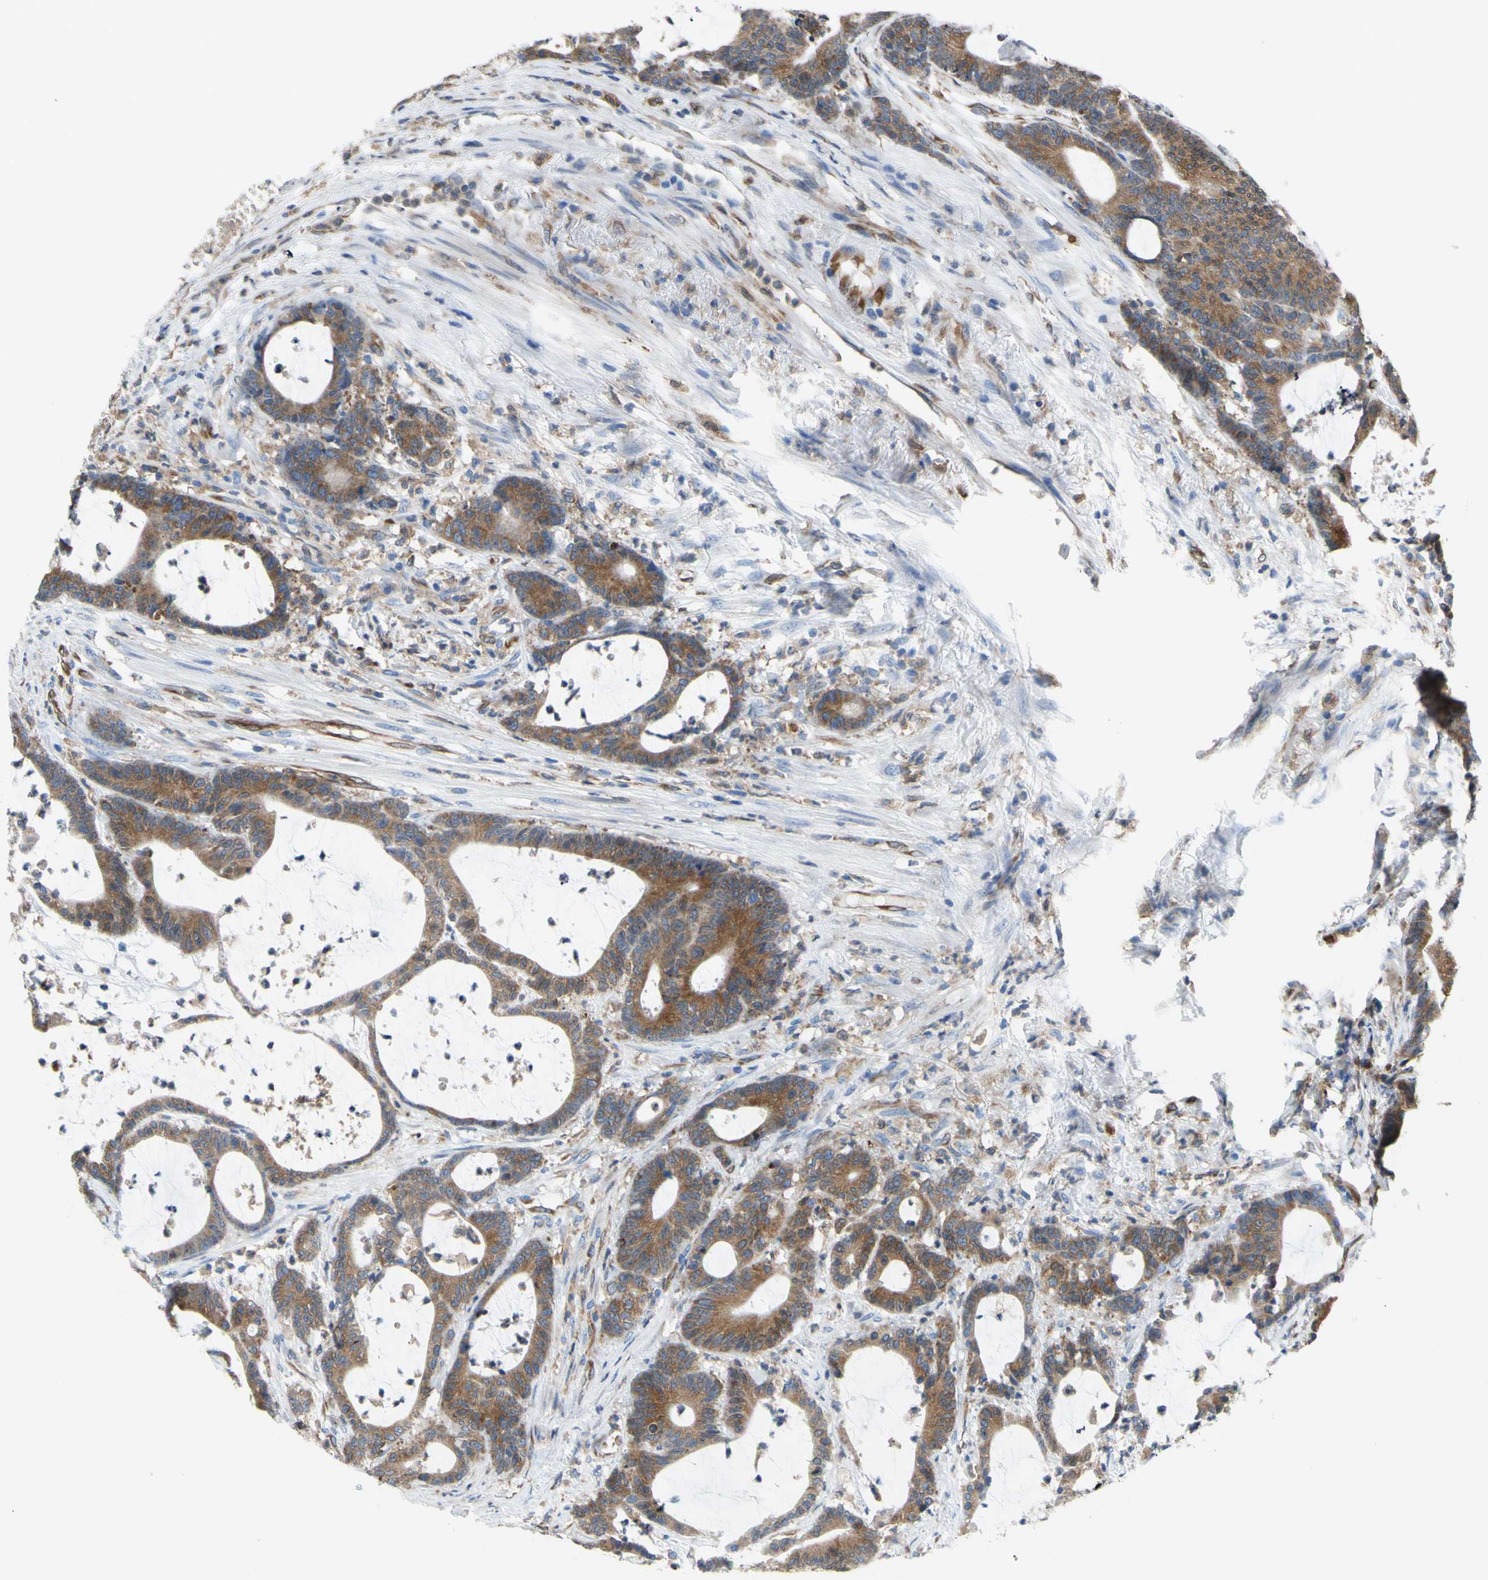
{"staining": {"intensity": "moderate", "quantity": ">75%", "location": "cytoplasmic/membranous"}, "tissue": "colorectal cancer", "cell_type": "Tumor cells", "image_type": "cancer", "snomed": [{"axis": "morphology", "description": "Adenocarcinoma, NOS"}, {"axis": "topography", "description": "Colon"}], "caption": "The photomicrograph exhibits immunohistochemical staining of colorectal adenocarcinoma. There is moderate cytoplasmic/membranous expression is present in about >75% of tumor cells.", "gene": "MGST2", "patient": {"sex": "female", "age": 84}}